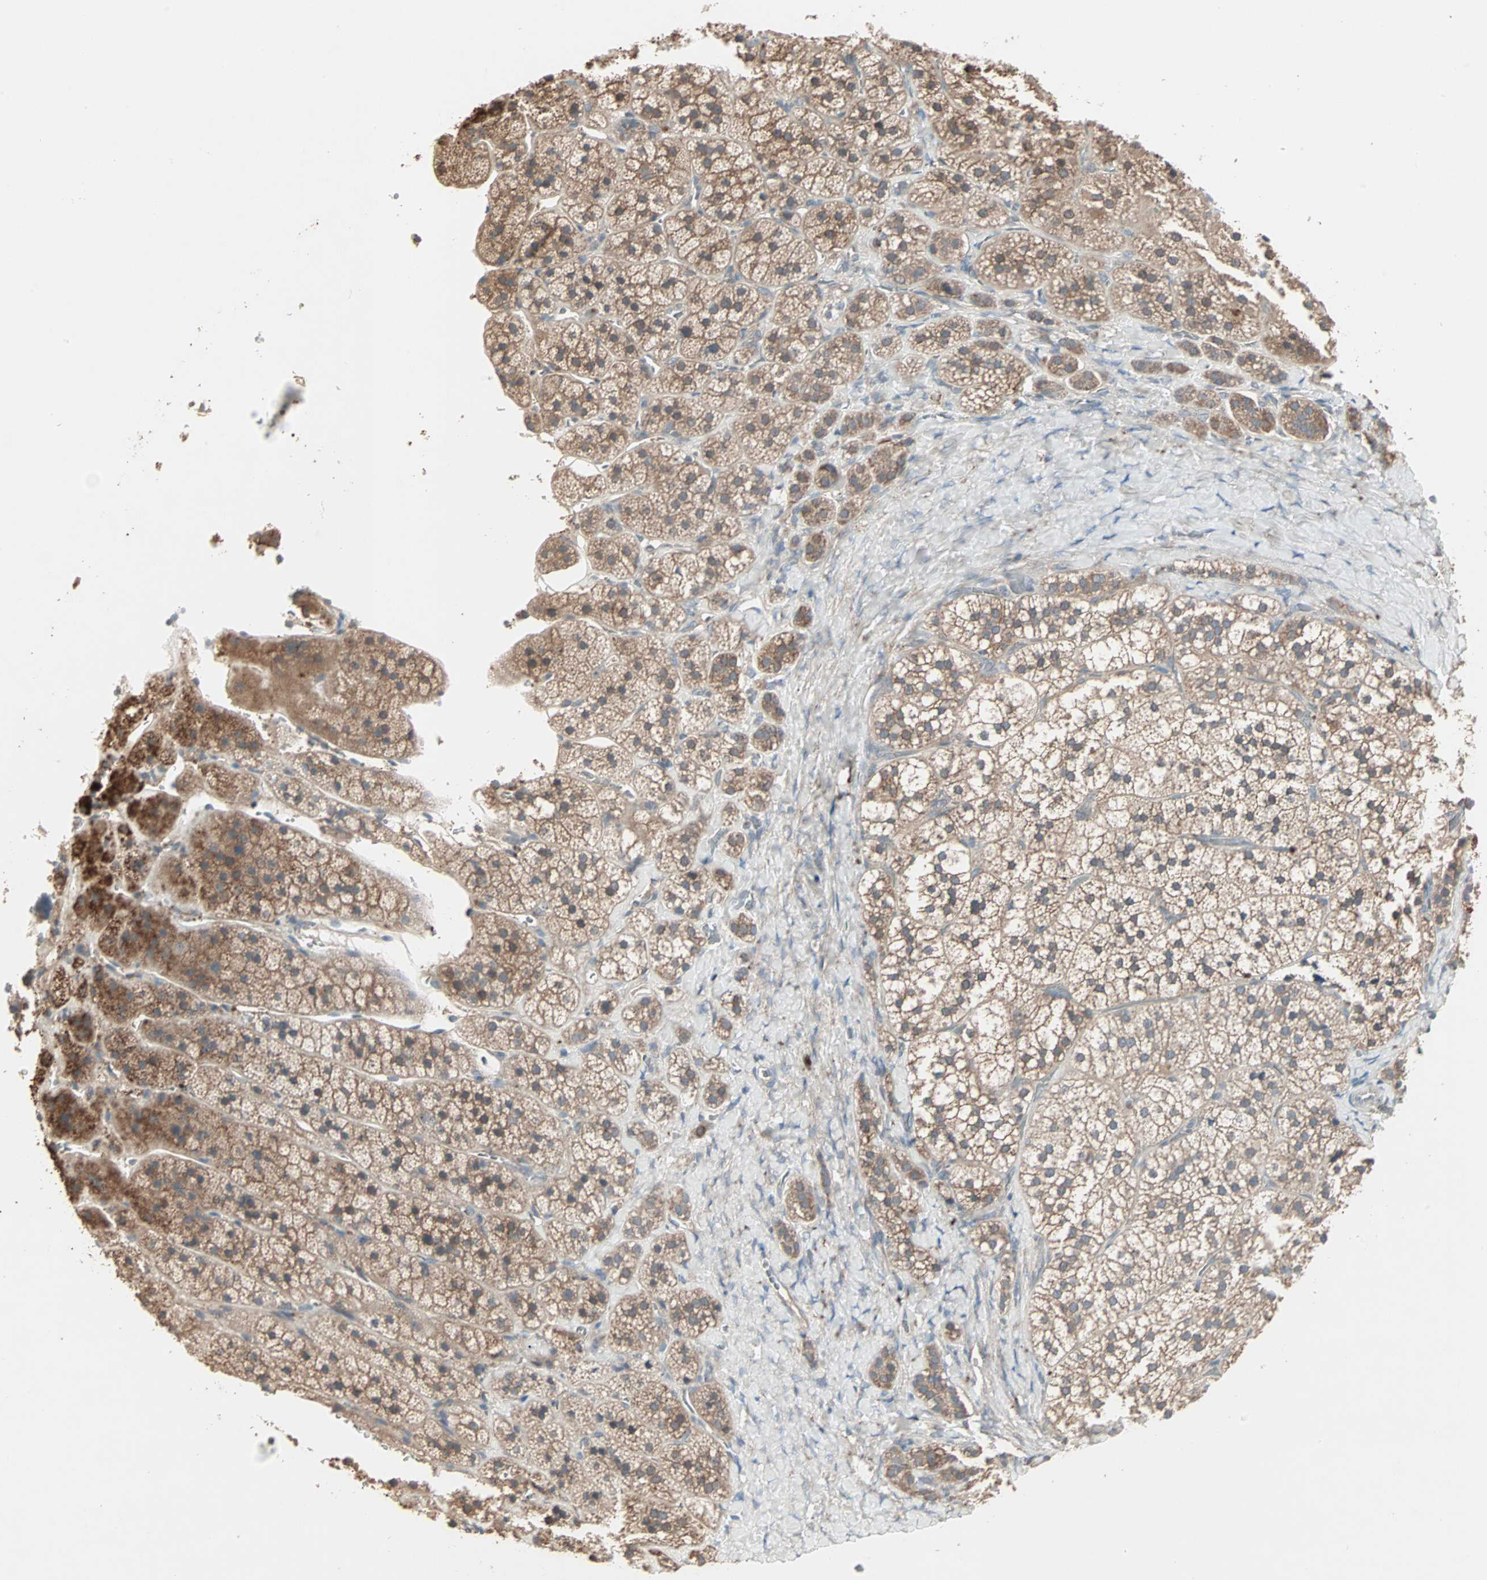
{"staining": {"intensity": "strong", "quantity": "25%-75%", "location": "cytoplasmic/membranous"}, "tissue": "adrenal gland", "cell_type": "Glandular cells", "image_type": "normal", "snomed": [{"axis": "morphology", "description": "Normal tissue, NOS"}, {"axis": "topography", "description": "Adrenal gland"}], "caption": "Adrenal gland stained for a protein displays strong cytoplasmic/membranous positivity in glandular cells. (brown staining indicates protein expression, while blue staining denotes nuclei).", "gene": "JMJD7", "patient": {"sex": "female", "age": 44}}